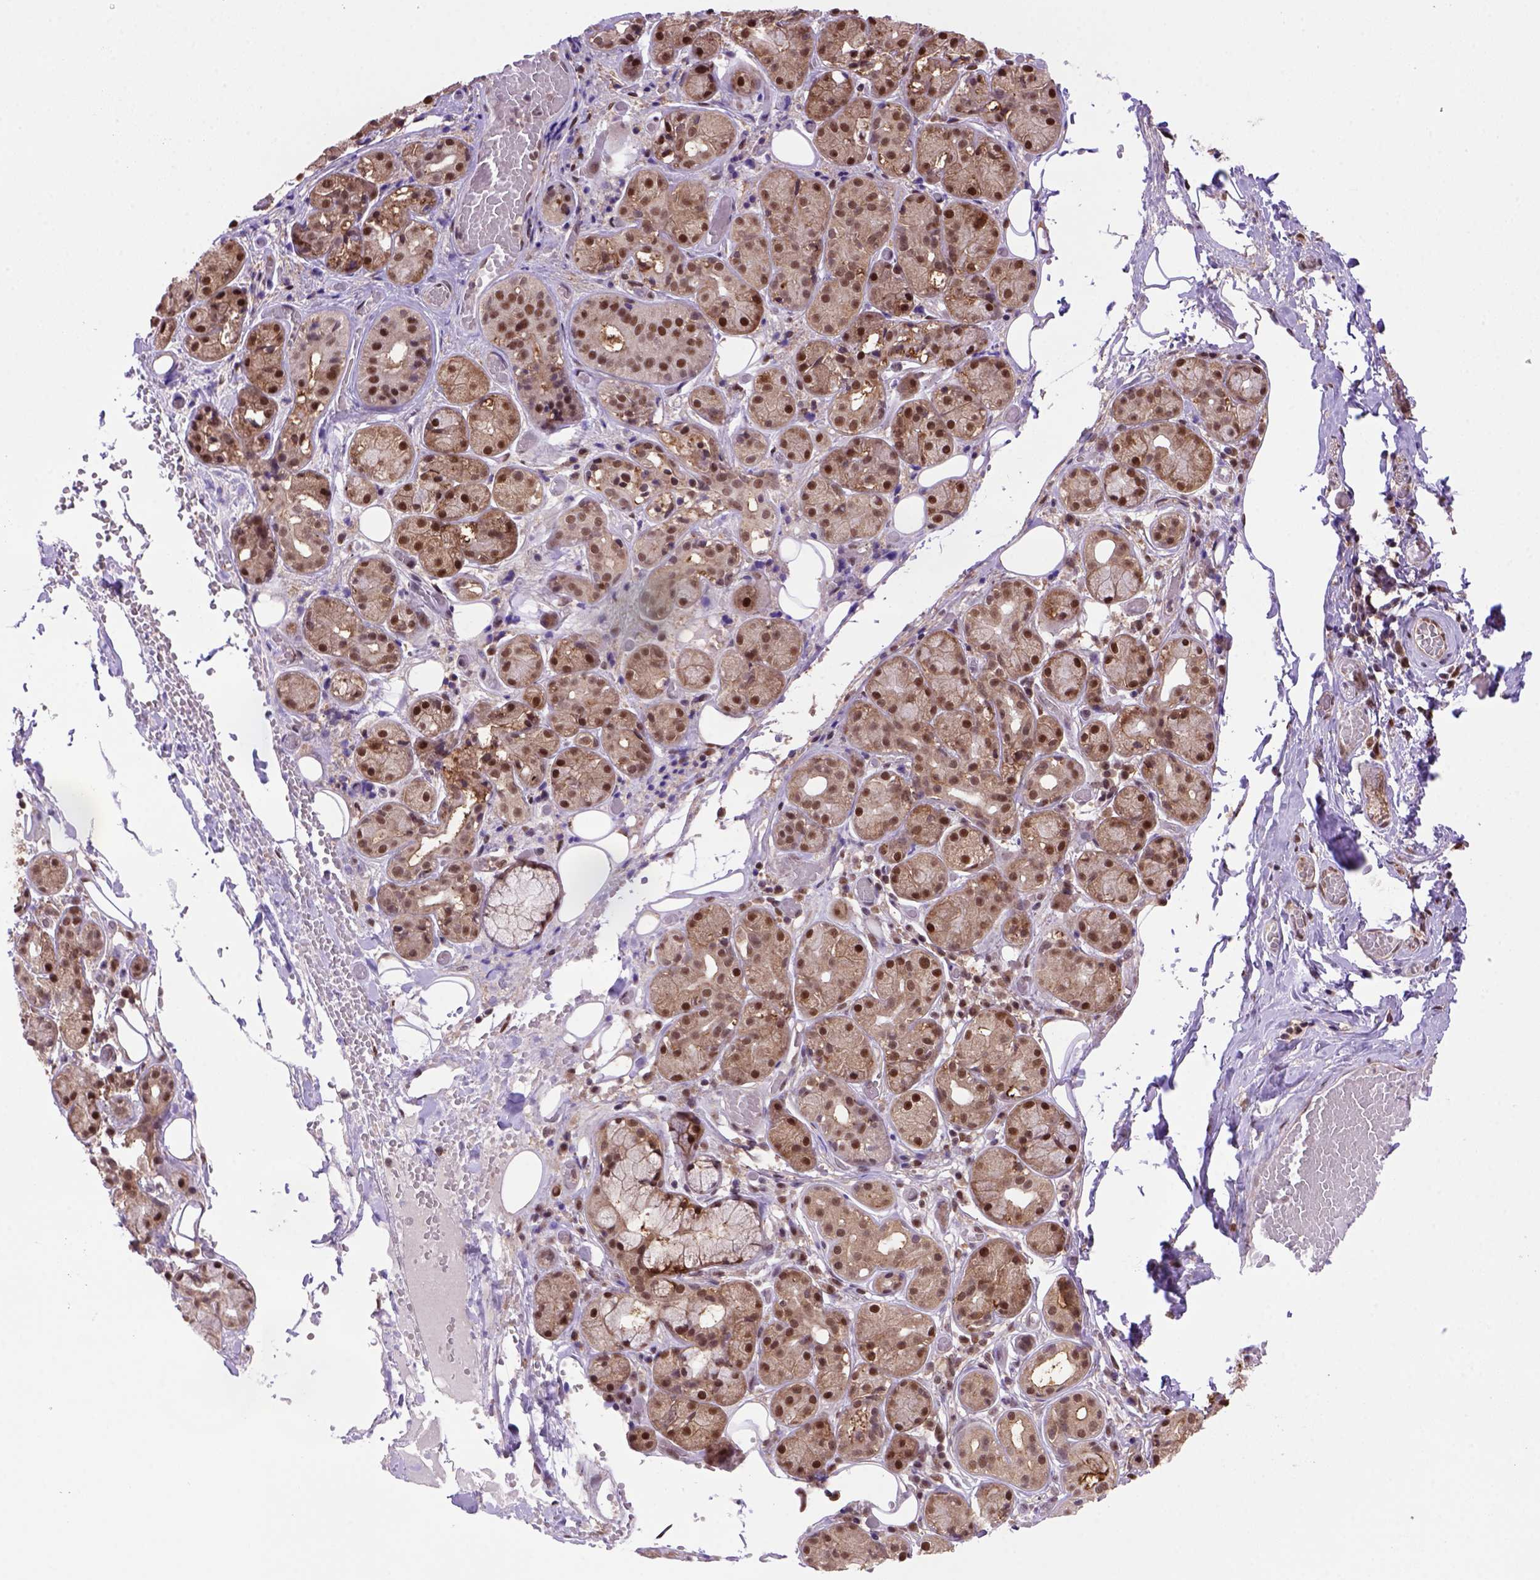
{"staining": {"intensity": "strong", "quantity": ">75%", "location": "cytoplasmic/membranous,nuclear"}, "tissue": "salivary gland", "cell_type": "Glandular cells", "image_type": "normal", "snomed": [{"axis": "morphology", "description": "Normal tissue, NOS"}, {"axis": "topography", "description": "Salivary gland"}, {"axis": "topography", "description": "Peripheral nerve tissue"}], "caption": "Immunohistochemistry (IHC) histopathology image of benign human salivary gland stained for a protein (brown), which reveals high levels of strong cytoplasmic/membranous,nuclear staining in about >75% of glandular cells.", "gene": "PSMC2", "patient": {"sex": "male", "age": 71}}